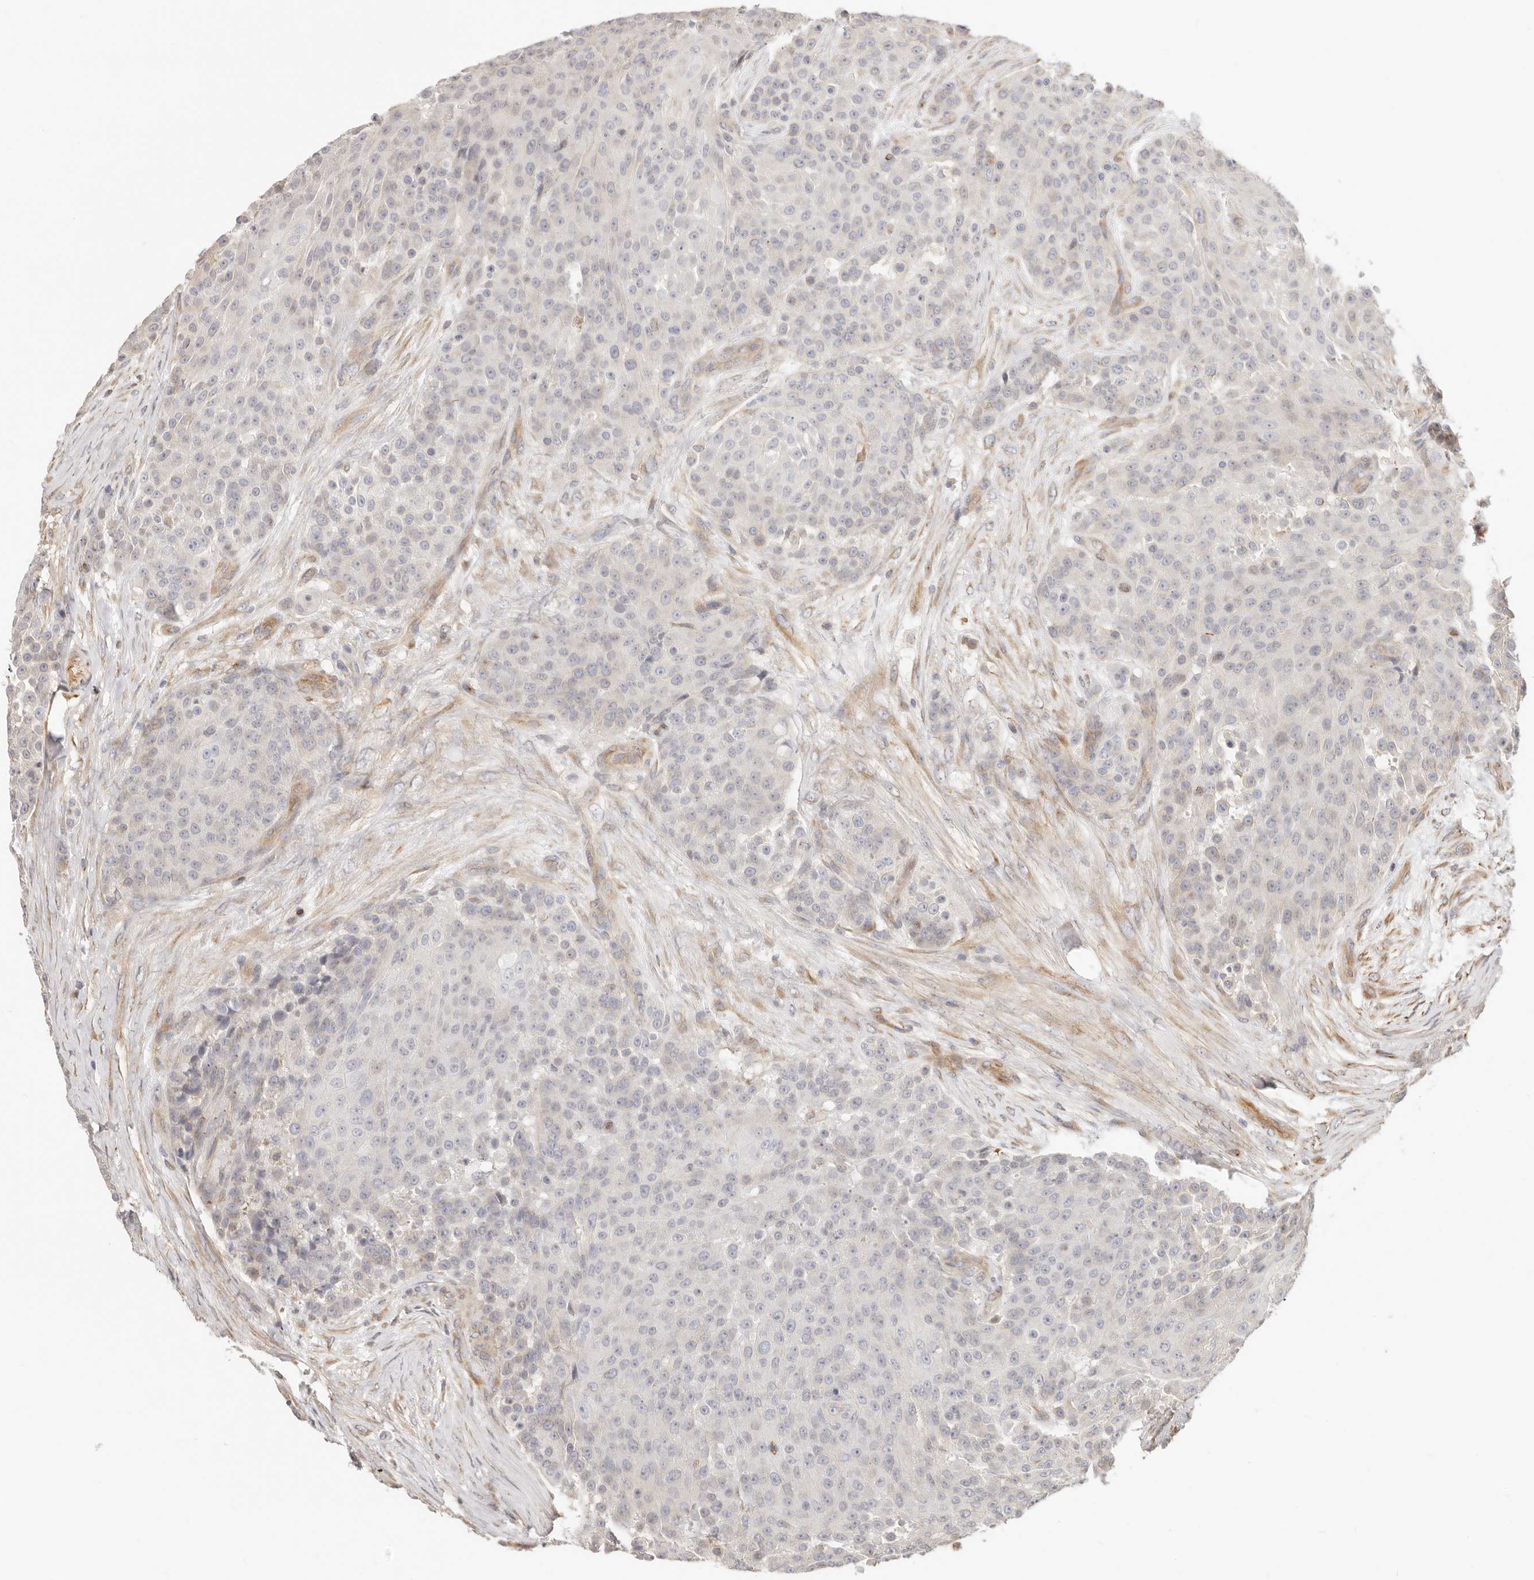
{"staining": {"intensity": "negative", "quantity": "none", "location": "none"}, "tissue": "urothelial cancer", "cell_type": "Tumor cells", "image_type": "cancer", "snomed": [{"axis": "morphology", "description": "Urothelial carcinoma, High grade"}, {"axis": "topography", "description": "Urinary bladder"}], "caption": "Immunohistochemistry image of human urothelial carcinoma (high-grade) stained for a protein (brown), which exhibits no expression in tumor cells. (DAB immunohistochemistry visualized using brightfield microscopy, high magnification).", "gene": "DTNBP1", "patient": {"sex": "female", "age": 63}}